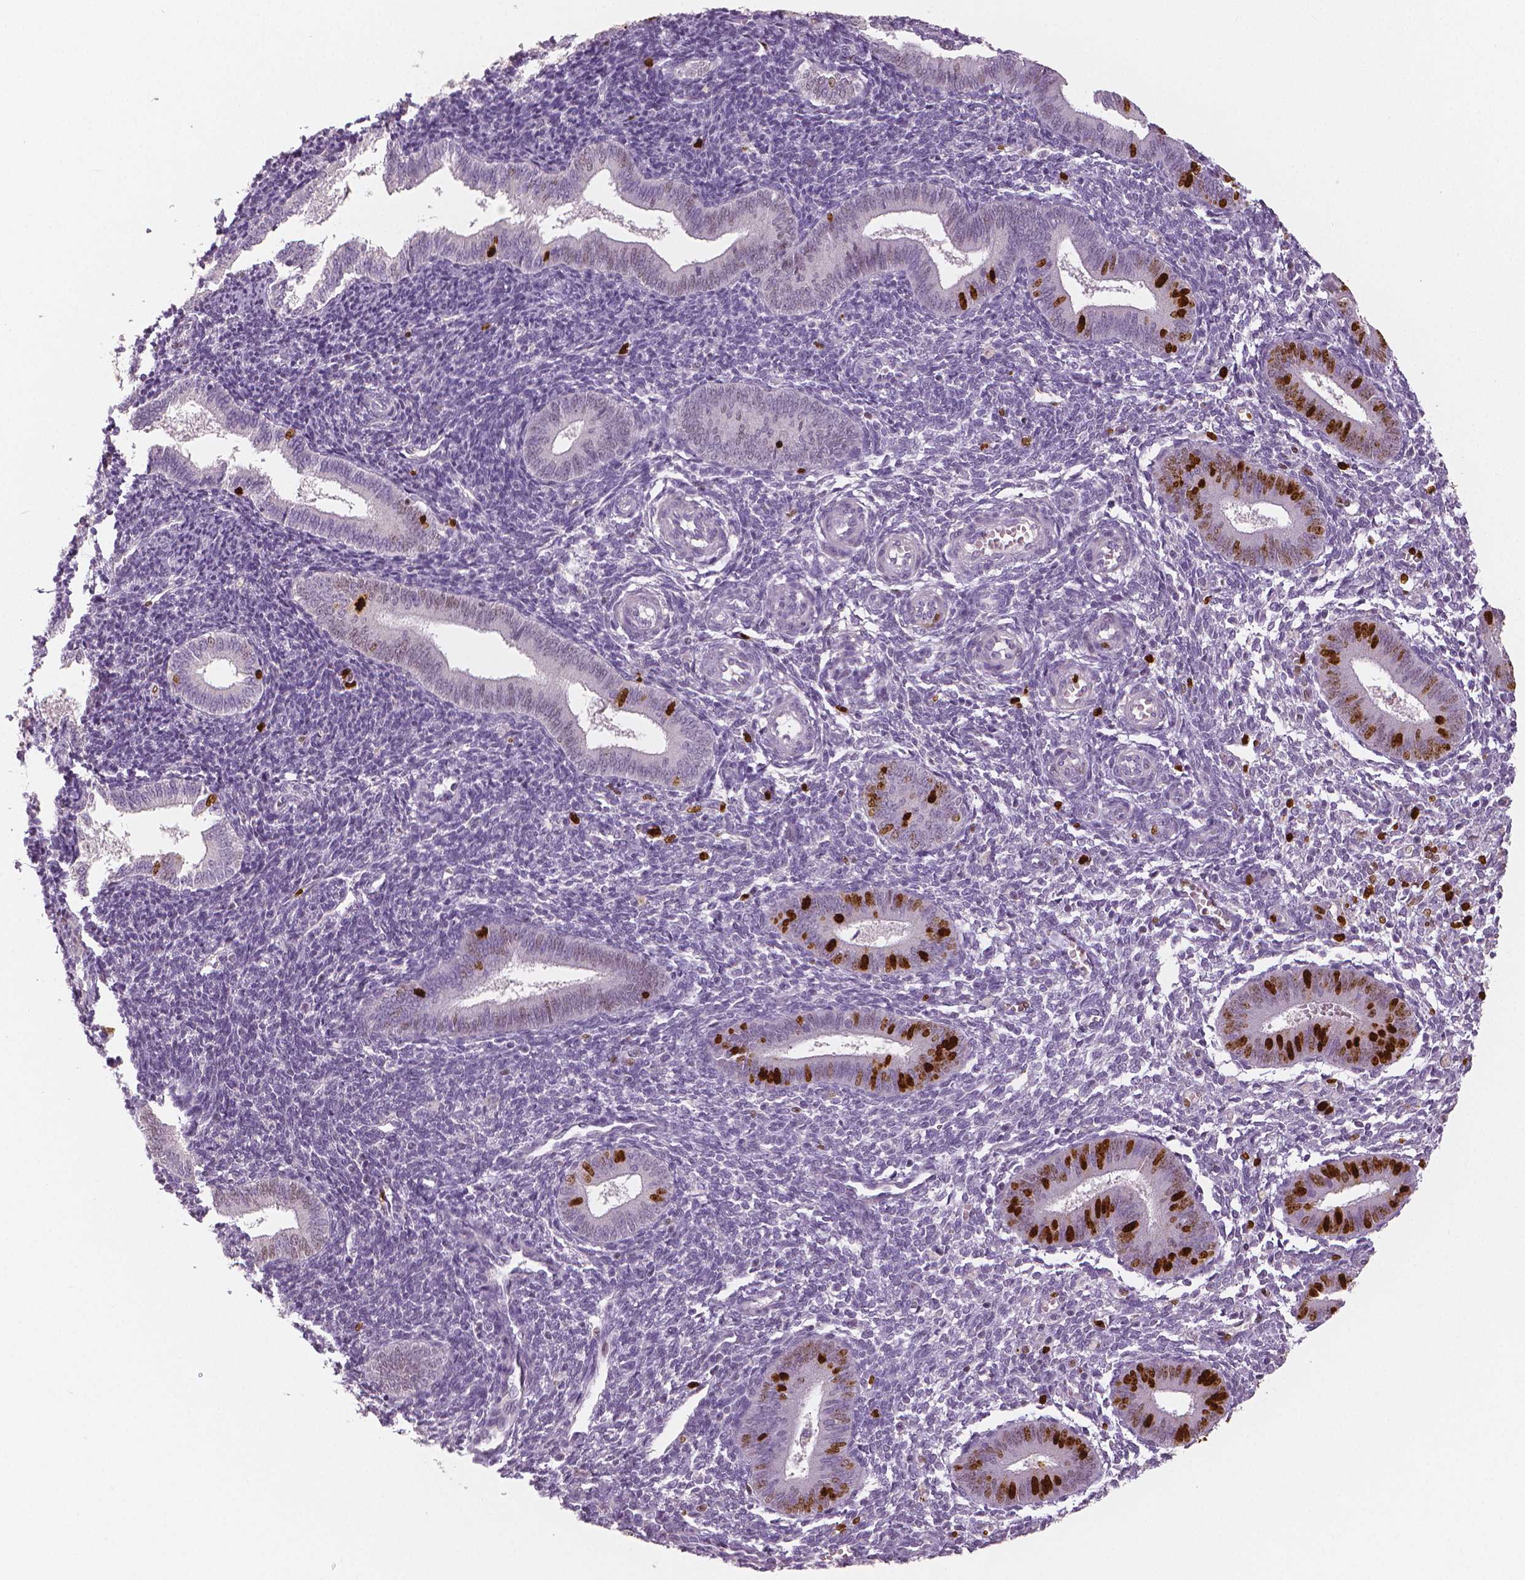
{"staining": {"intensity": "negative", "quantity": "none", "location": "none"}, "tissue": "endometrium", "cell_type": "Cells in endometrial stroma", "image_type": "normal", "snomed": [{"axis": "morphology", "description": "Normal tissue, NOS"}, {"axis": "topography", "description": "Endometrium"}], "caption": "A histopathology image of human endometrium is negative for staining in cells in endometrial stroma. (Immunohistochemistry, brightfield microscopy, high magnification).", "gene": "MKI67", "patient": {"sex": "female", "age": 25}}